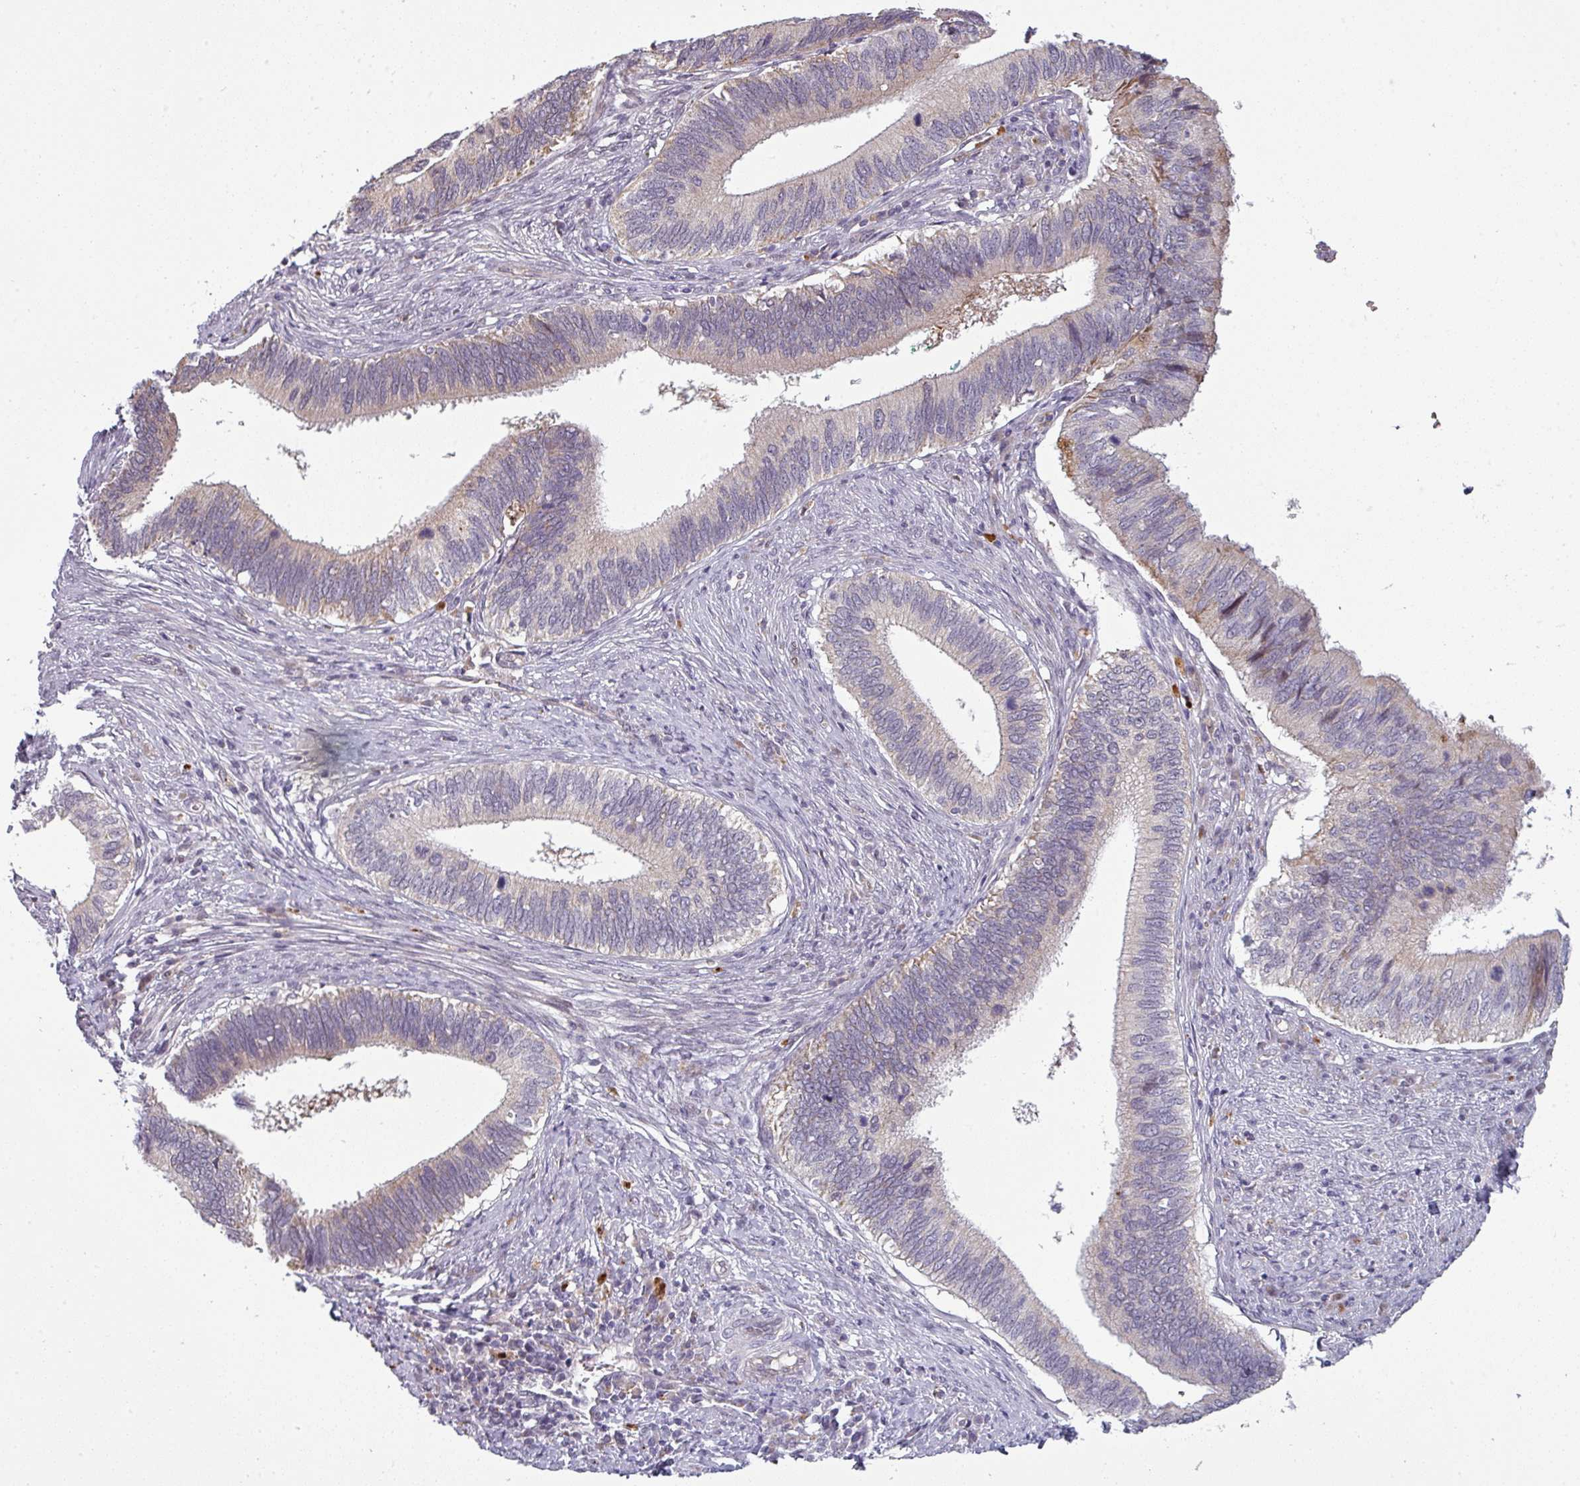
{"staining": {"intensity": "negative", "quantity": "none", "location": "none"}, "tissue": "cervical cancer", "cell_type": "Tumor cells", "image_type": "cancer", "snomed": [{"axis": "morphology", "description": "Adenocarcinoma, NOS"}, {"axis": "topography", "description": "Cervix"}], "caption": "The immunohistochemistry (IHC) histopathology image has no significant staining in tumor cells of cervical cancer tissue.", "gene": "C2orf16", "patient": {"sex": "female", "age": 42}}